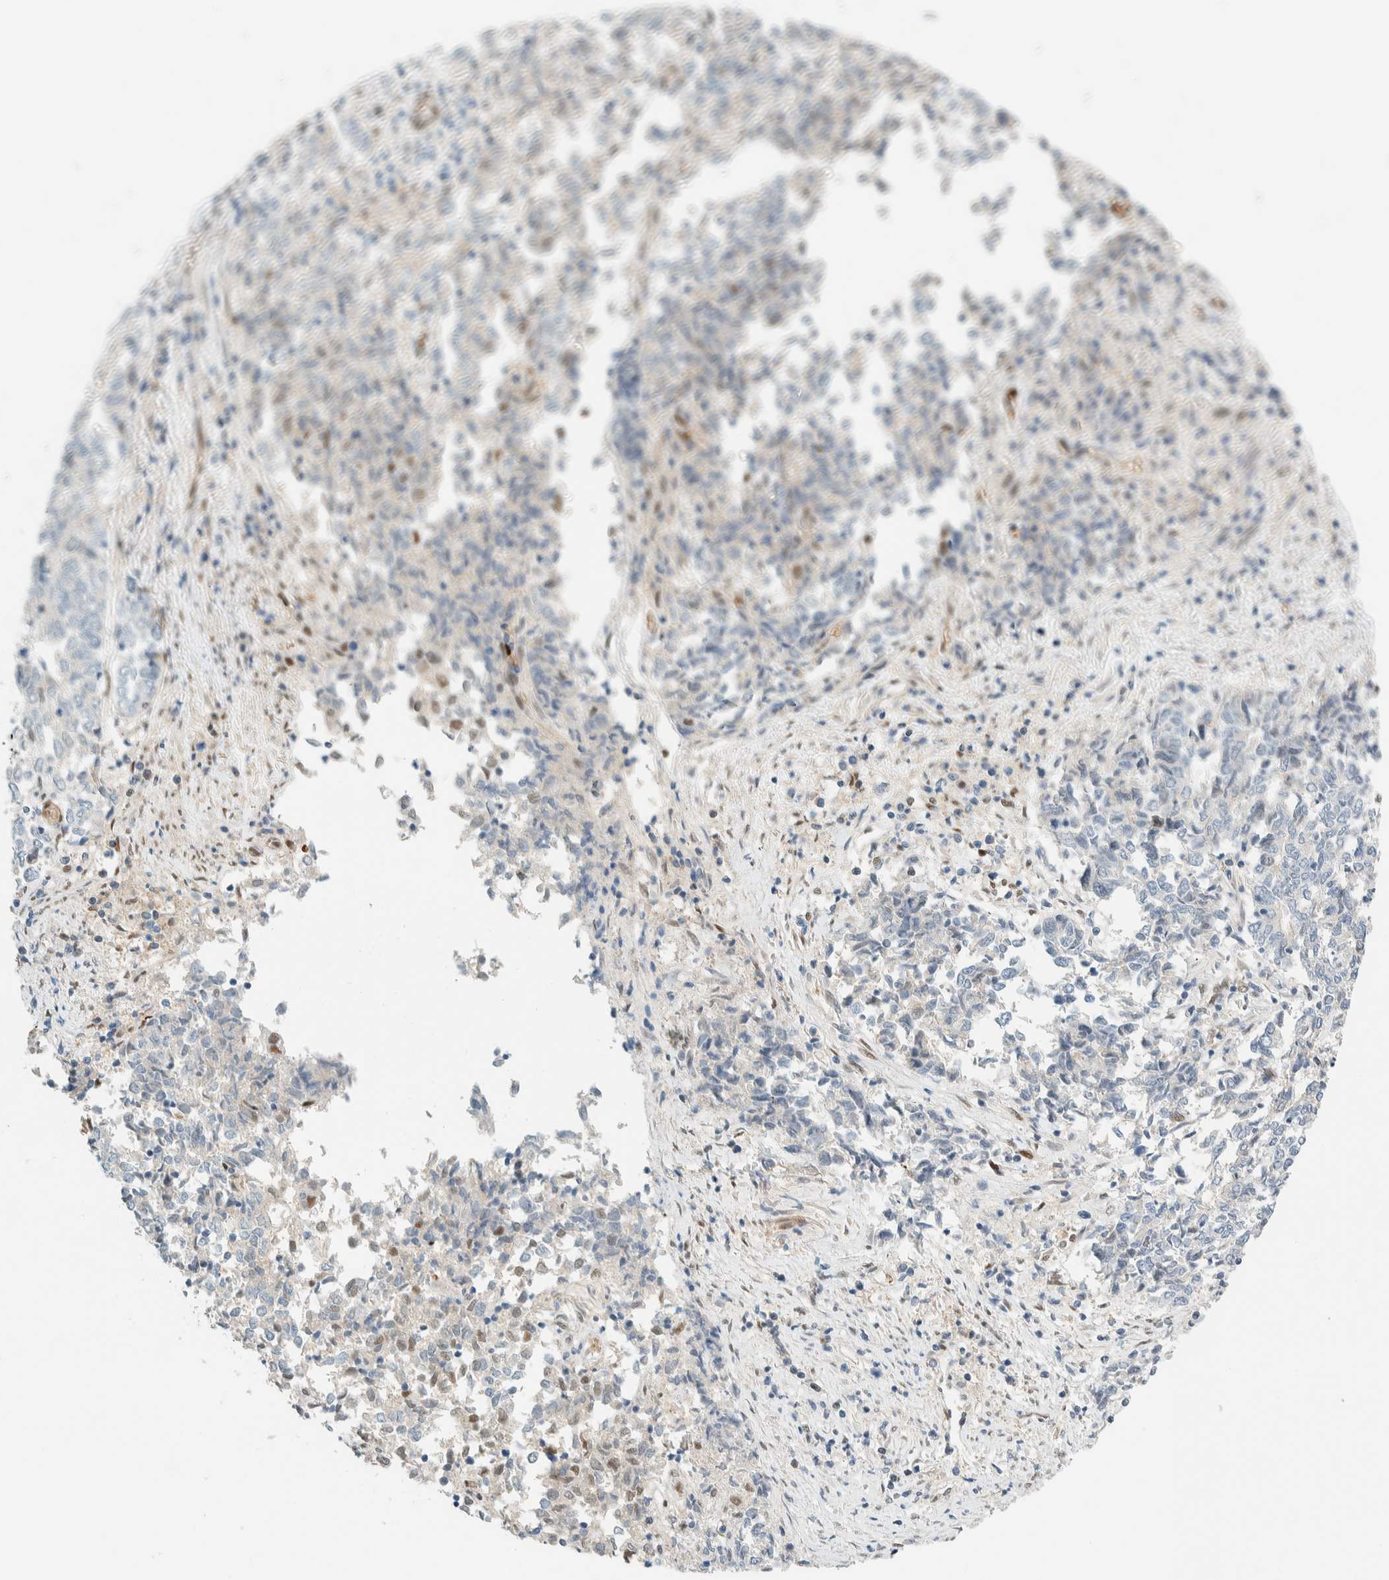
{"staining": {"intensity": "weak", "quantity": "<25%", "location": "nuclear"}, "tissue": "endometrial cancer", "cell_type": "Tumor cells", "image_type": "cancer", "snomed": [{"axis": "morphology", "description": "Adenocarcinoma, NOS"}, {"axis": "topography", "description": "Endometrium"}], "caption": "A micrograph of endometrial adenocarcinoma stained for a protein reveals no brown staining in tumor cells. (DAB immunohistochemistry visualized using brightfield microscopy, high magnification).", "gene": "TSTD2", "patient": {"sex": "female", "age": 80}}